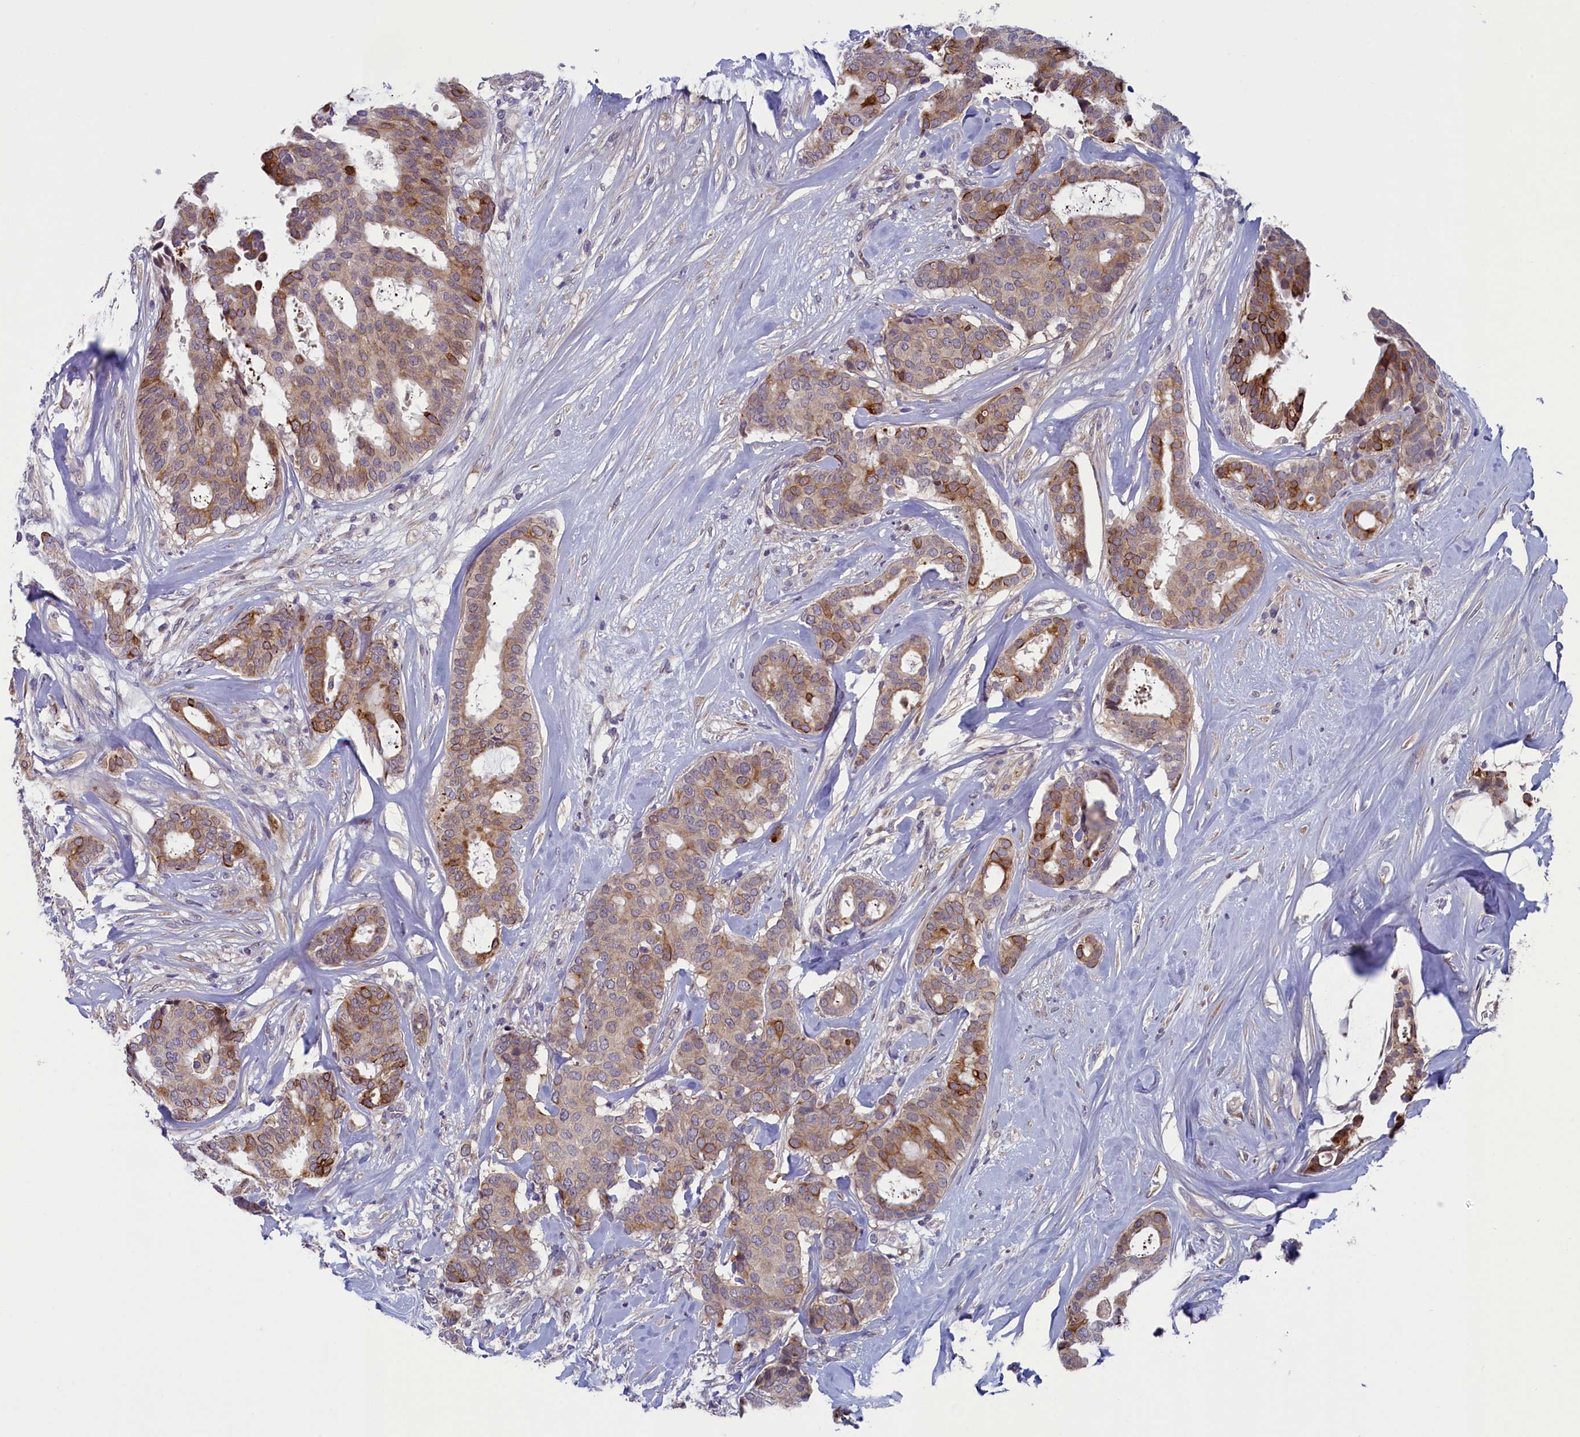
{"staining": {"intensity": "moderate", "quantity": "25%-75%", "location": "cytoplasmic/membranous"}, "tissue": "breast cancer", "cell_type": "Tumor cells", "image_type": "cancer", "snomed": [{"axis": "morphology", "description": "Duct carcinoma"}, {"axis": "topography", "description": "Breast"}], "caption": "The immunohistochemical stain shows moderate cytoplasmic/membranous staining in tumor cells of breast cancer (infiltrating ductal carcinoma) tissue.", "gene": "ANKRD39", "patient": {"sex": "female", "age": 75}}